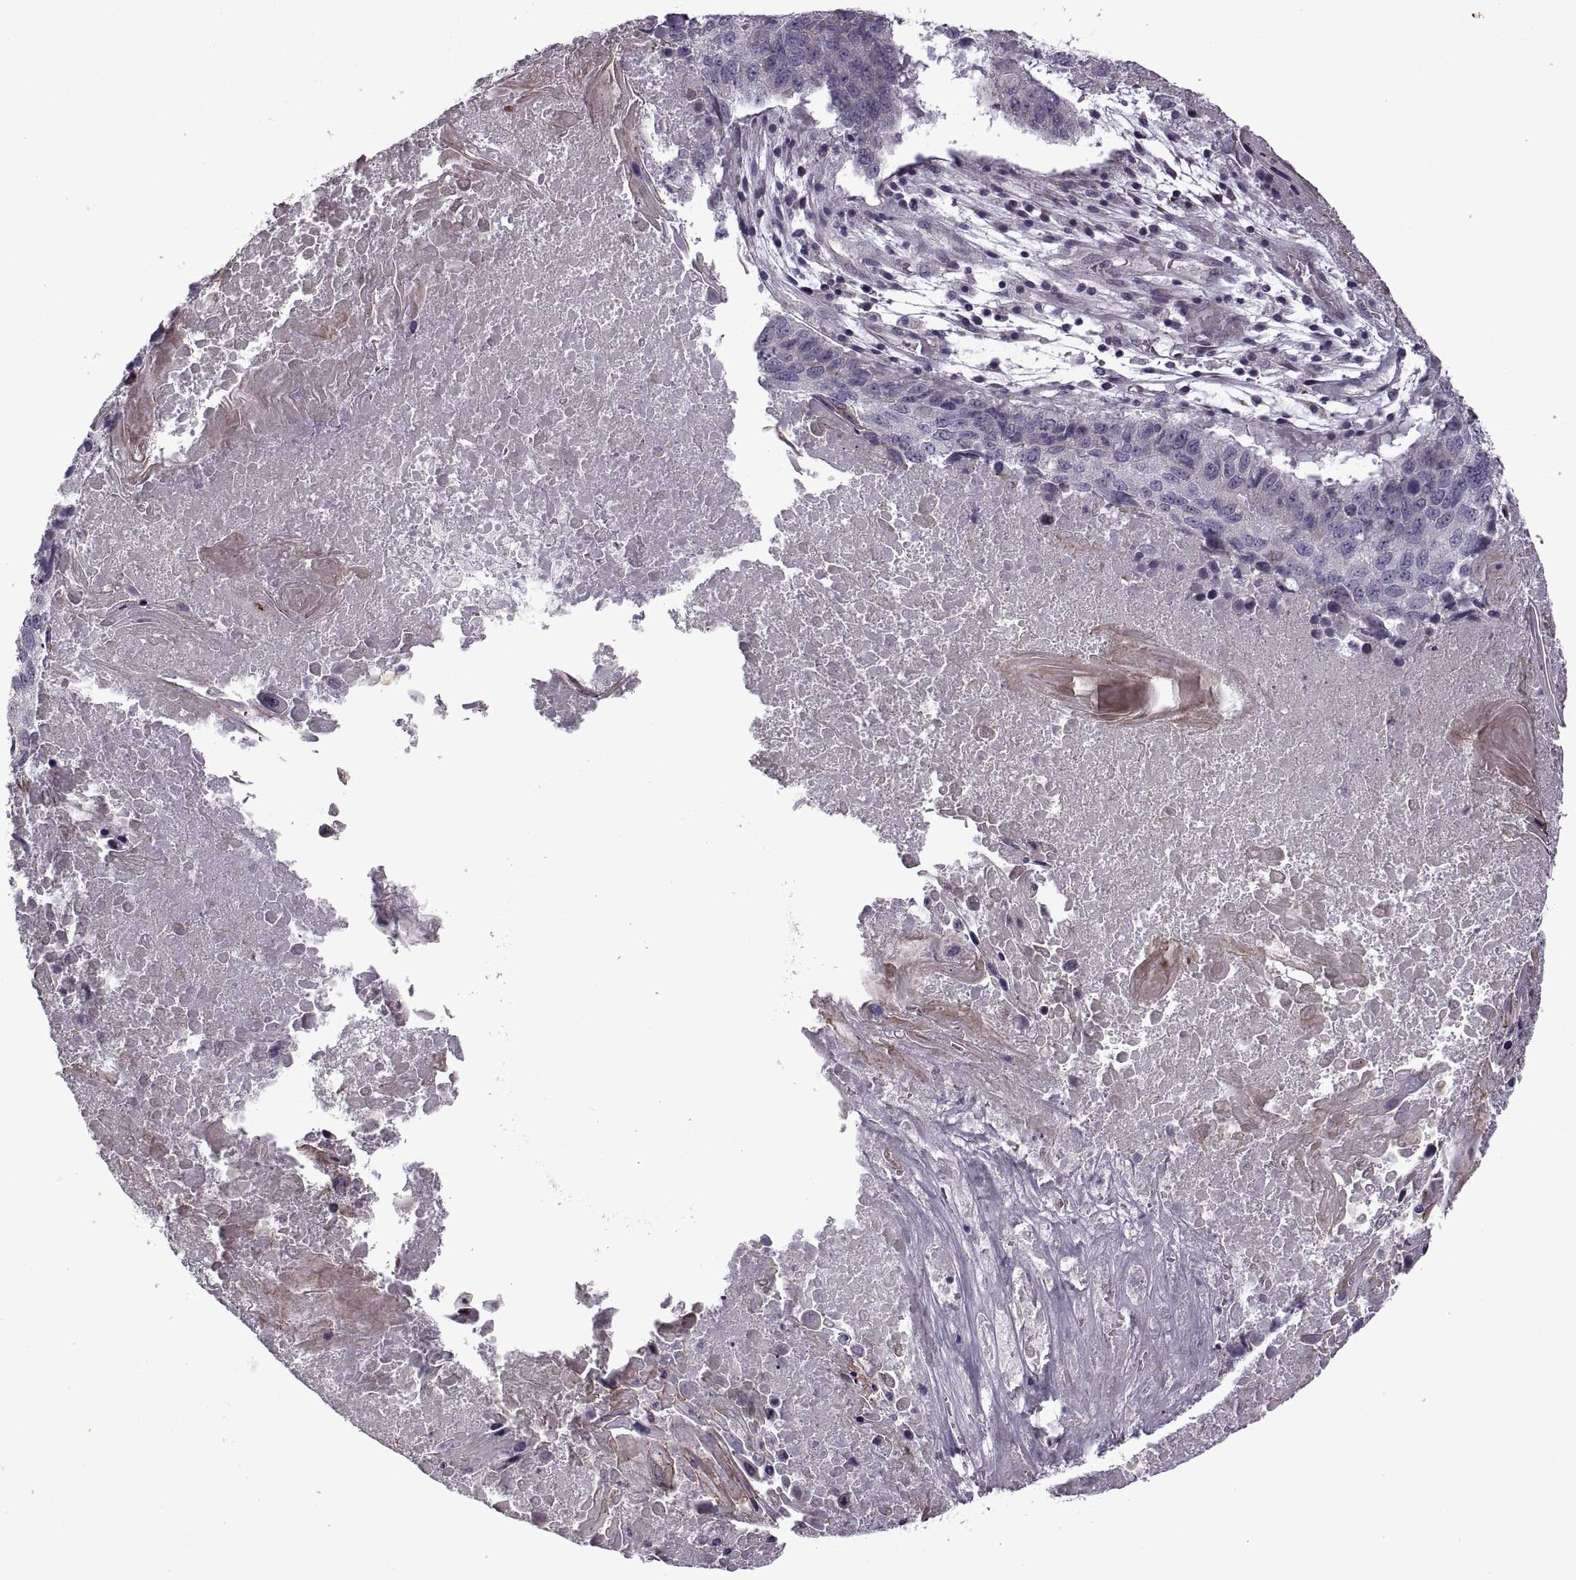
{"staining": {"intensity": "negative", "quantity": "none", "location": "none"}, "tissue": "lung cancer", "cell_type": "Tumor cells", "image_type": "cancer", "snomed": [{"axis": "morphology", "description": "Squamous cell carcinoma, NOS"}, {"axis": "topography", "description": "Lung"}], "caption": "This is an immunohistochemistry photomicrograph of human squamous cell carcinoma (lung). There is no staining in tumor cells.", "gene": "RIPK4", "patient": {"sex": "male", "age": 73}}